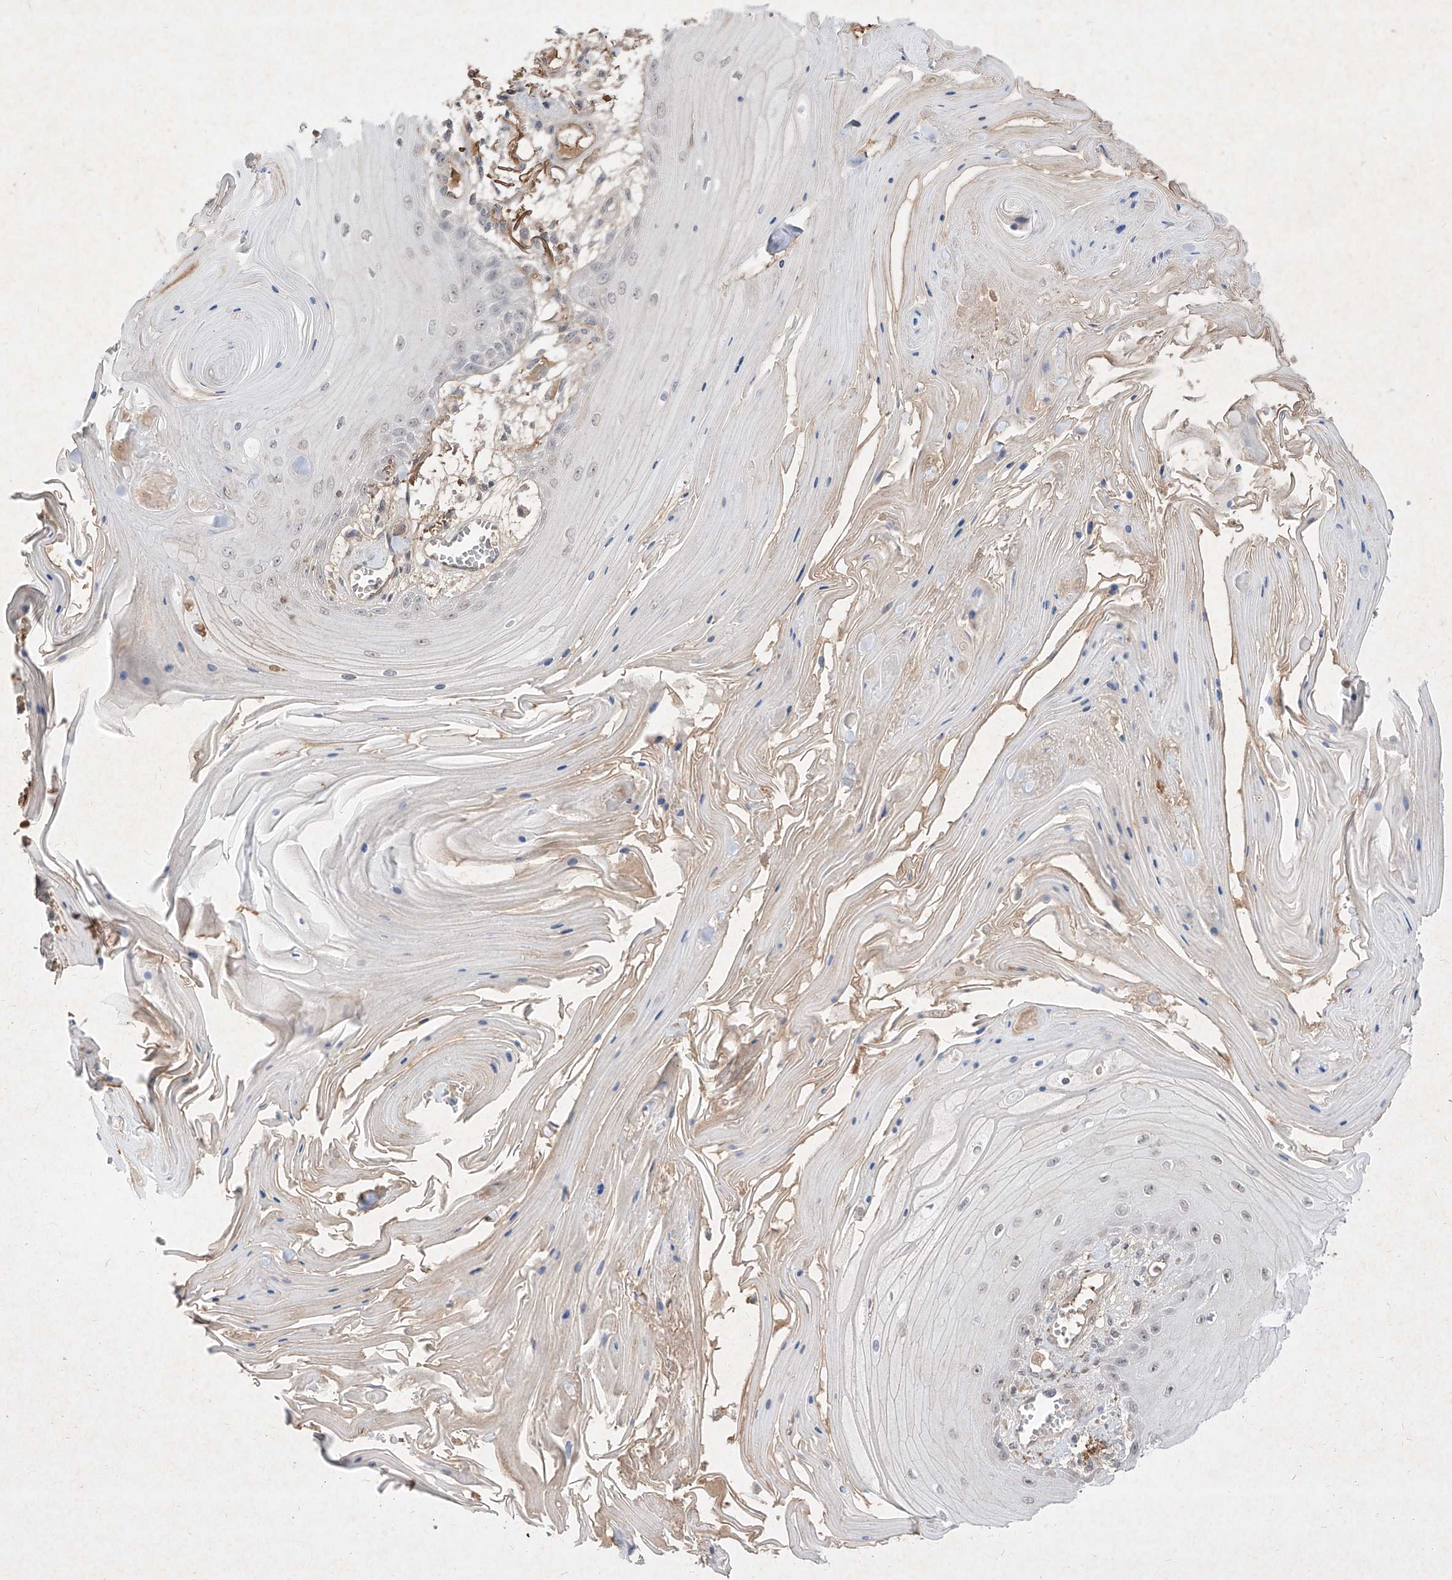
{"staining": {"intensity": "negative", "quantity": "none", "location": "none"}, "tissue": "skin cancer", "cell_type": "Tumor cells", "image_type": "cancer", "snomed": [{"axis": "morphology", "description": "Squamous cell carcinoma, NOS"}, {"axis": "topography", "description": "Skin"}], "caption": "DAB (3,3'-diaminobenzidine) immunohistochemical staining of squamous cell carcinoma (skin) shows no significant staining in tumor cells.", "gene": "C4A", "patient": {"sex": "male", "age": 74}}